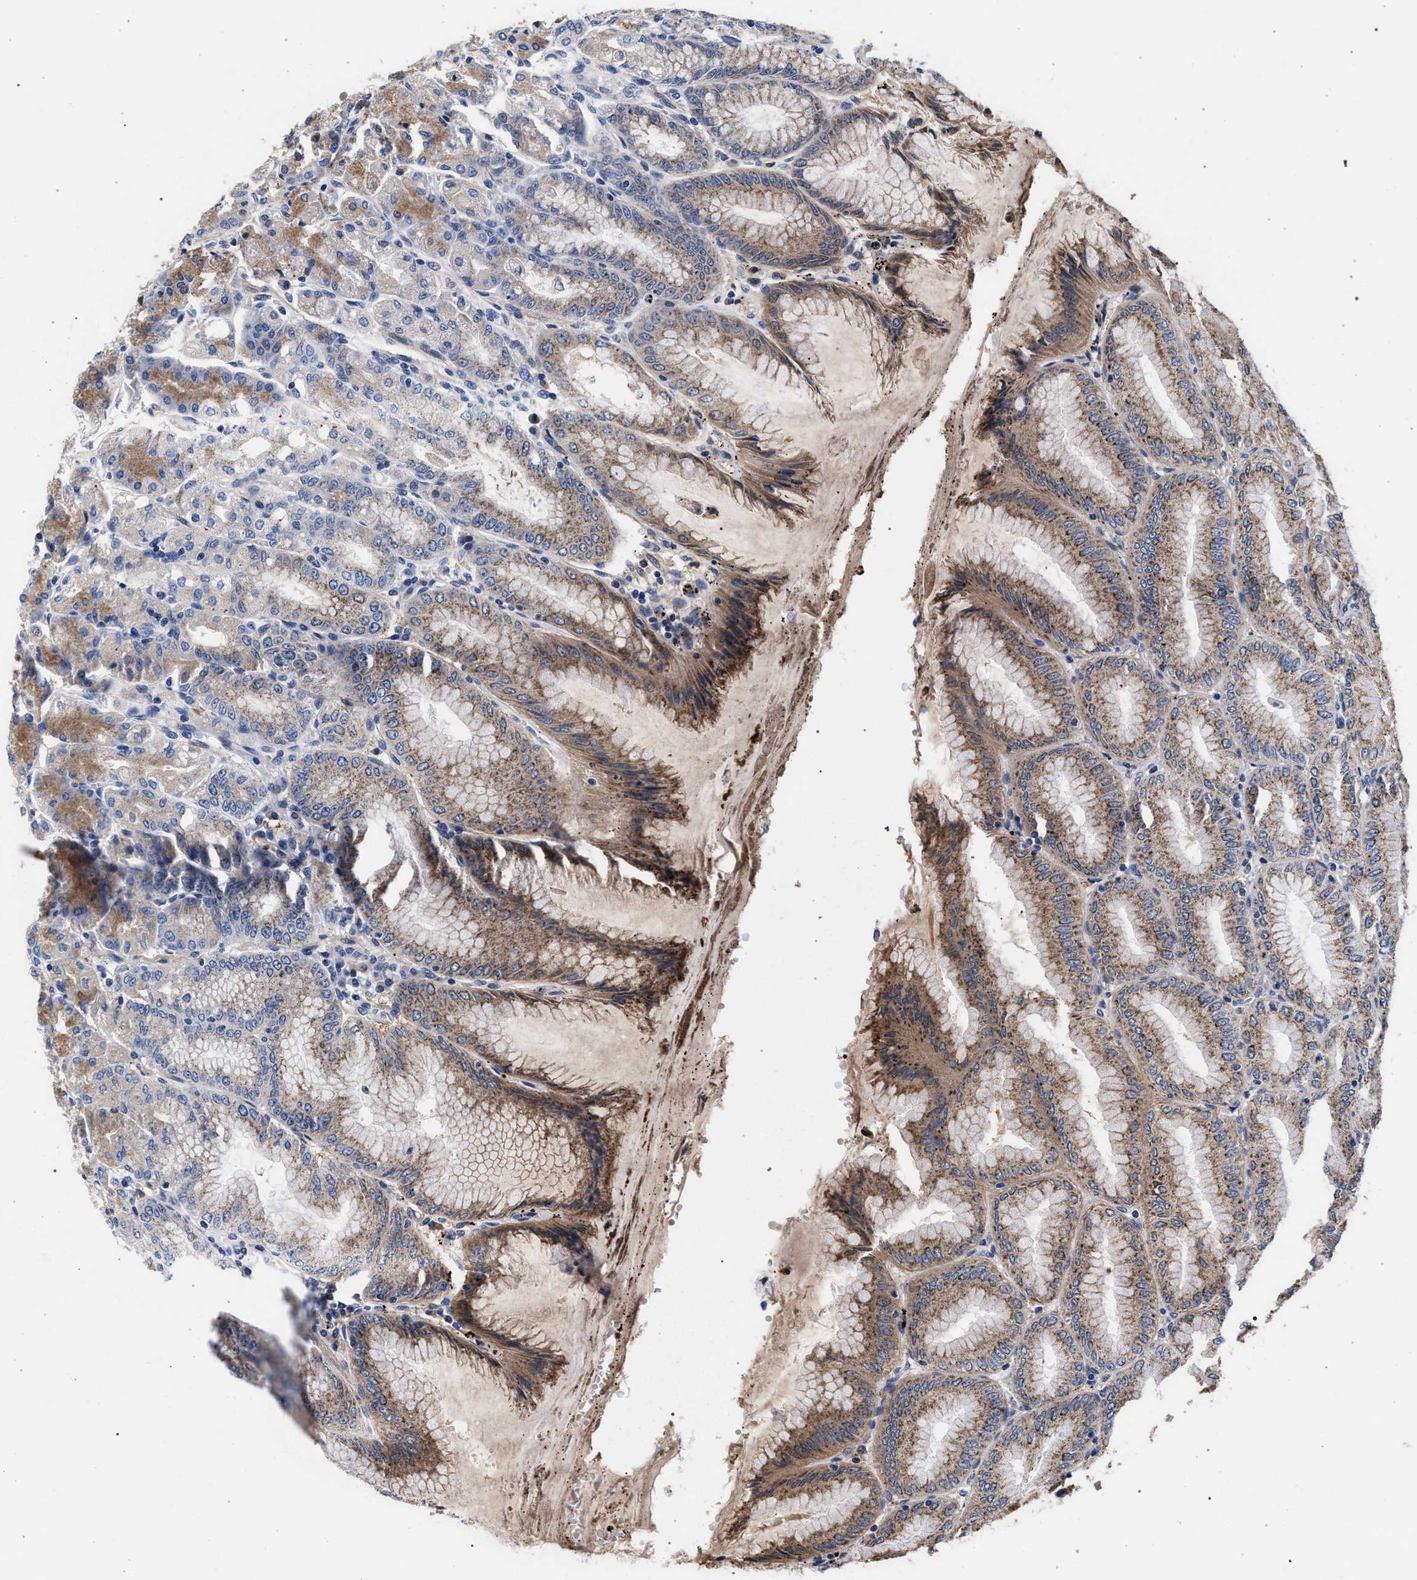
{"staining": {"intensity": "strong", "quantity": "<25%", "location": "cytoplasmic/membranous"}, "tissue": "stomach", "cell_type": "Glandular cells", "image_type": "normal", "snomed": [{"axis": "morphology", "description": "Normal tissue, NOS"}, {"axis": "topography", "description": "Stomach, lower"}], "caption": "Protein analysis of benign stomach reveals strong cytoplasmic/membranous expression in about <25% of glandular cells.", "gene": "ACOX1", "patient": {"sex": "male", "age": 71}}